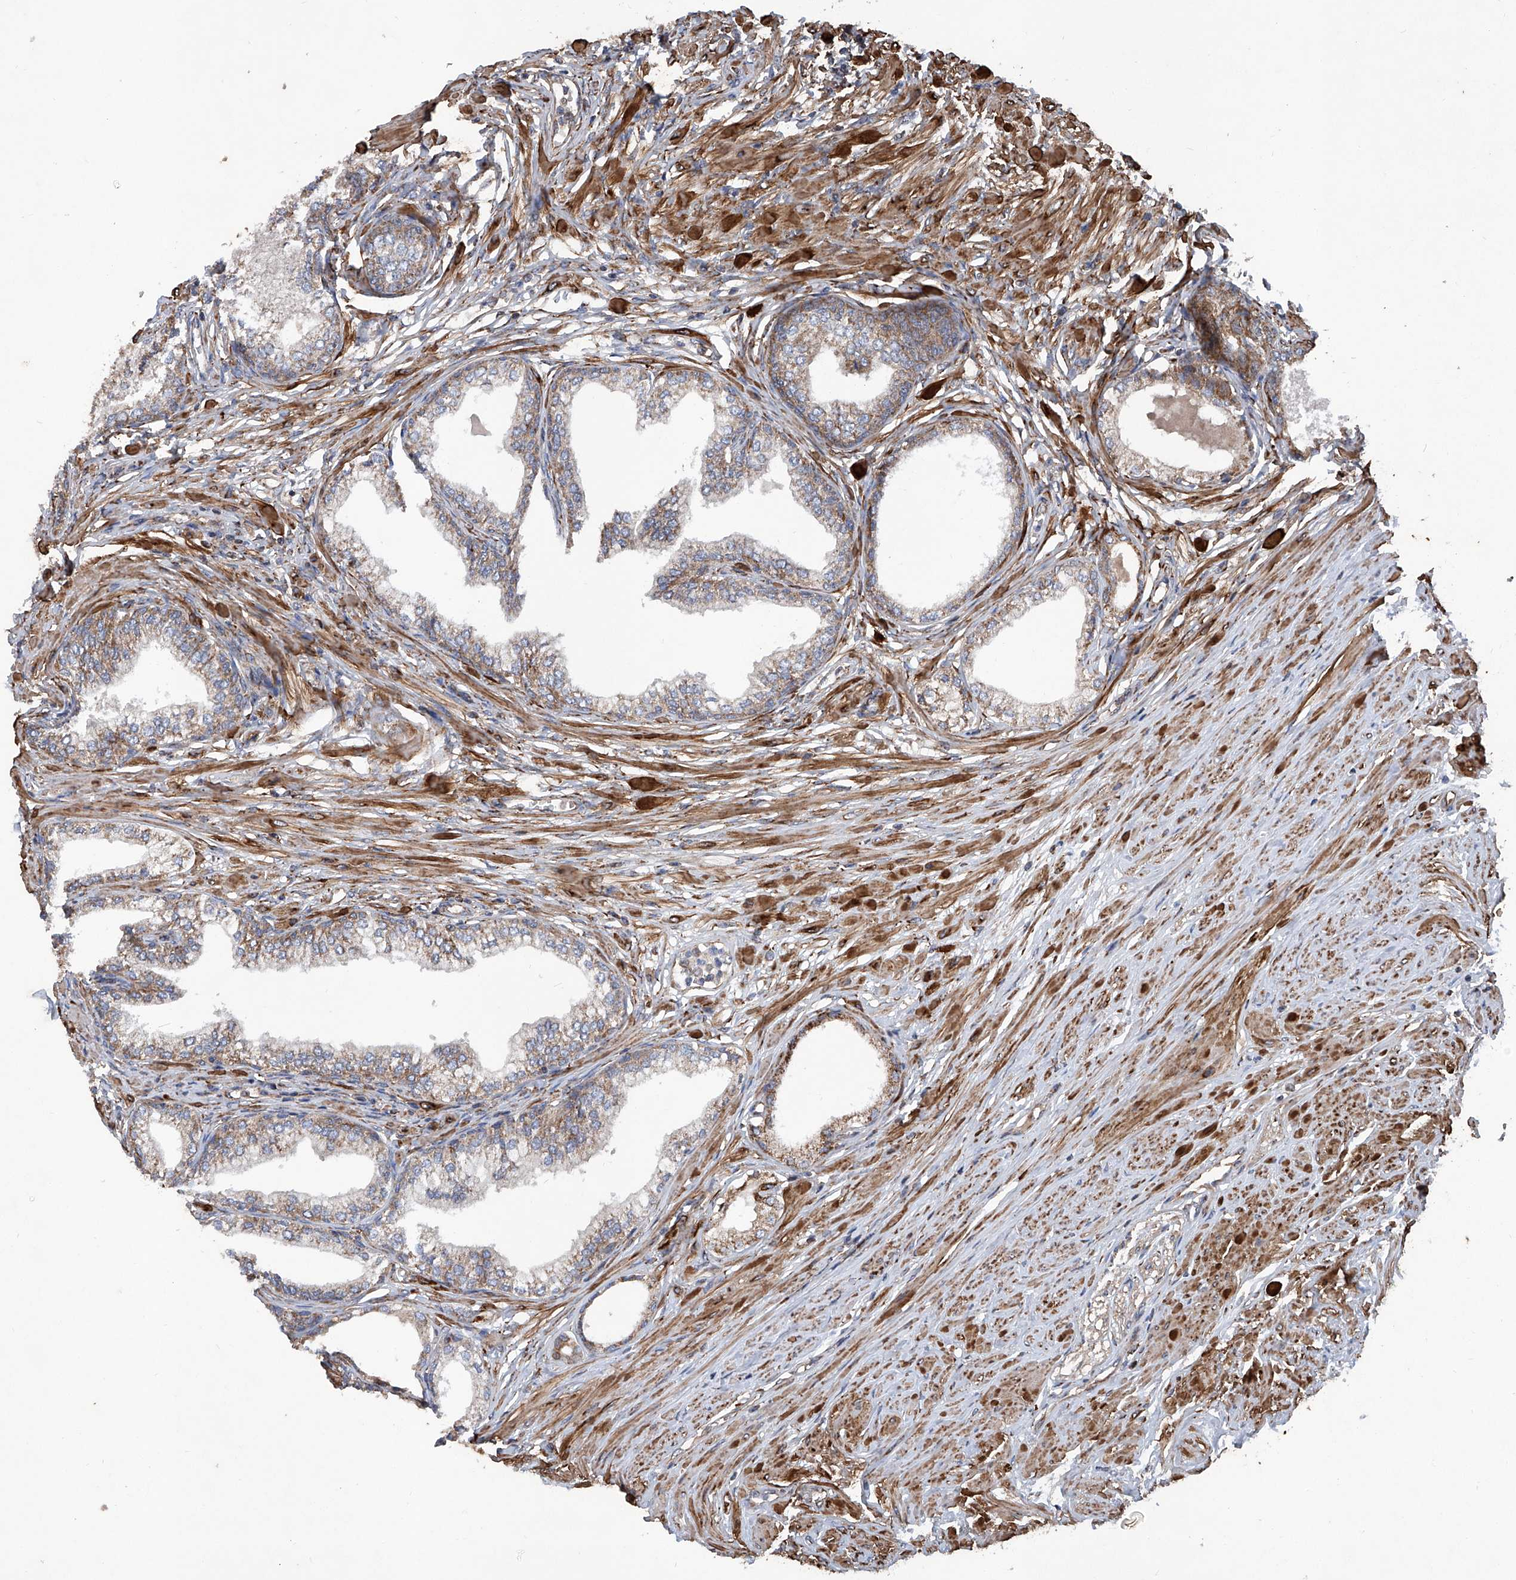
{"staining": {"intensity": "moderate", "quantity": "25%-75%", "location": "cytoplasmic/membranous"}, "tissue": "prostate", "cell_type": "Glandular cells", "image_type": "normal", "snomed": [{"axis": "morphology", "description": "Normal tissue, NOS"}, {"axis": "morphology", "description": "Urothelial carcinoma, Low grade"}, {"axis": "topography", "description": "Urinary bladder"}, {"axis": "topography", "description": "Prostate"}], "caption": "IHC micrograph of normal prostate: human prostate stained using immunohistochemistry demonstrates medium levels of moderate protein expression localized specifically in the cytoplasmic/membranous of glandular cells, appearing as a cytoplasmic/membranous brown color.", "gene": "ASCC3", "patient": {"sex": "male", "age": 60}}